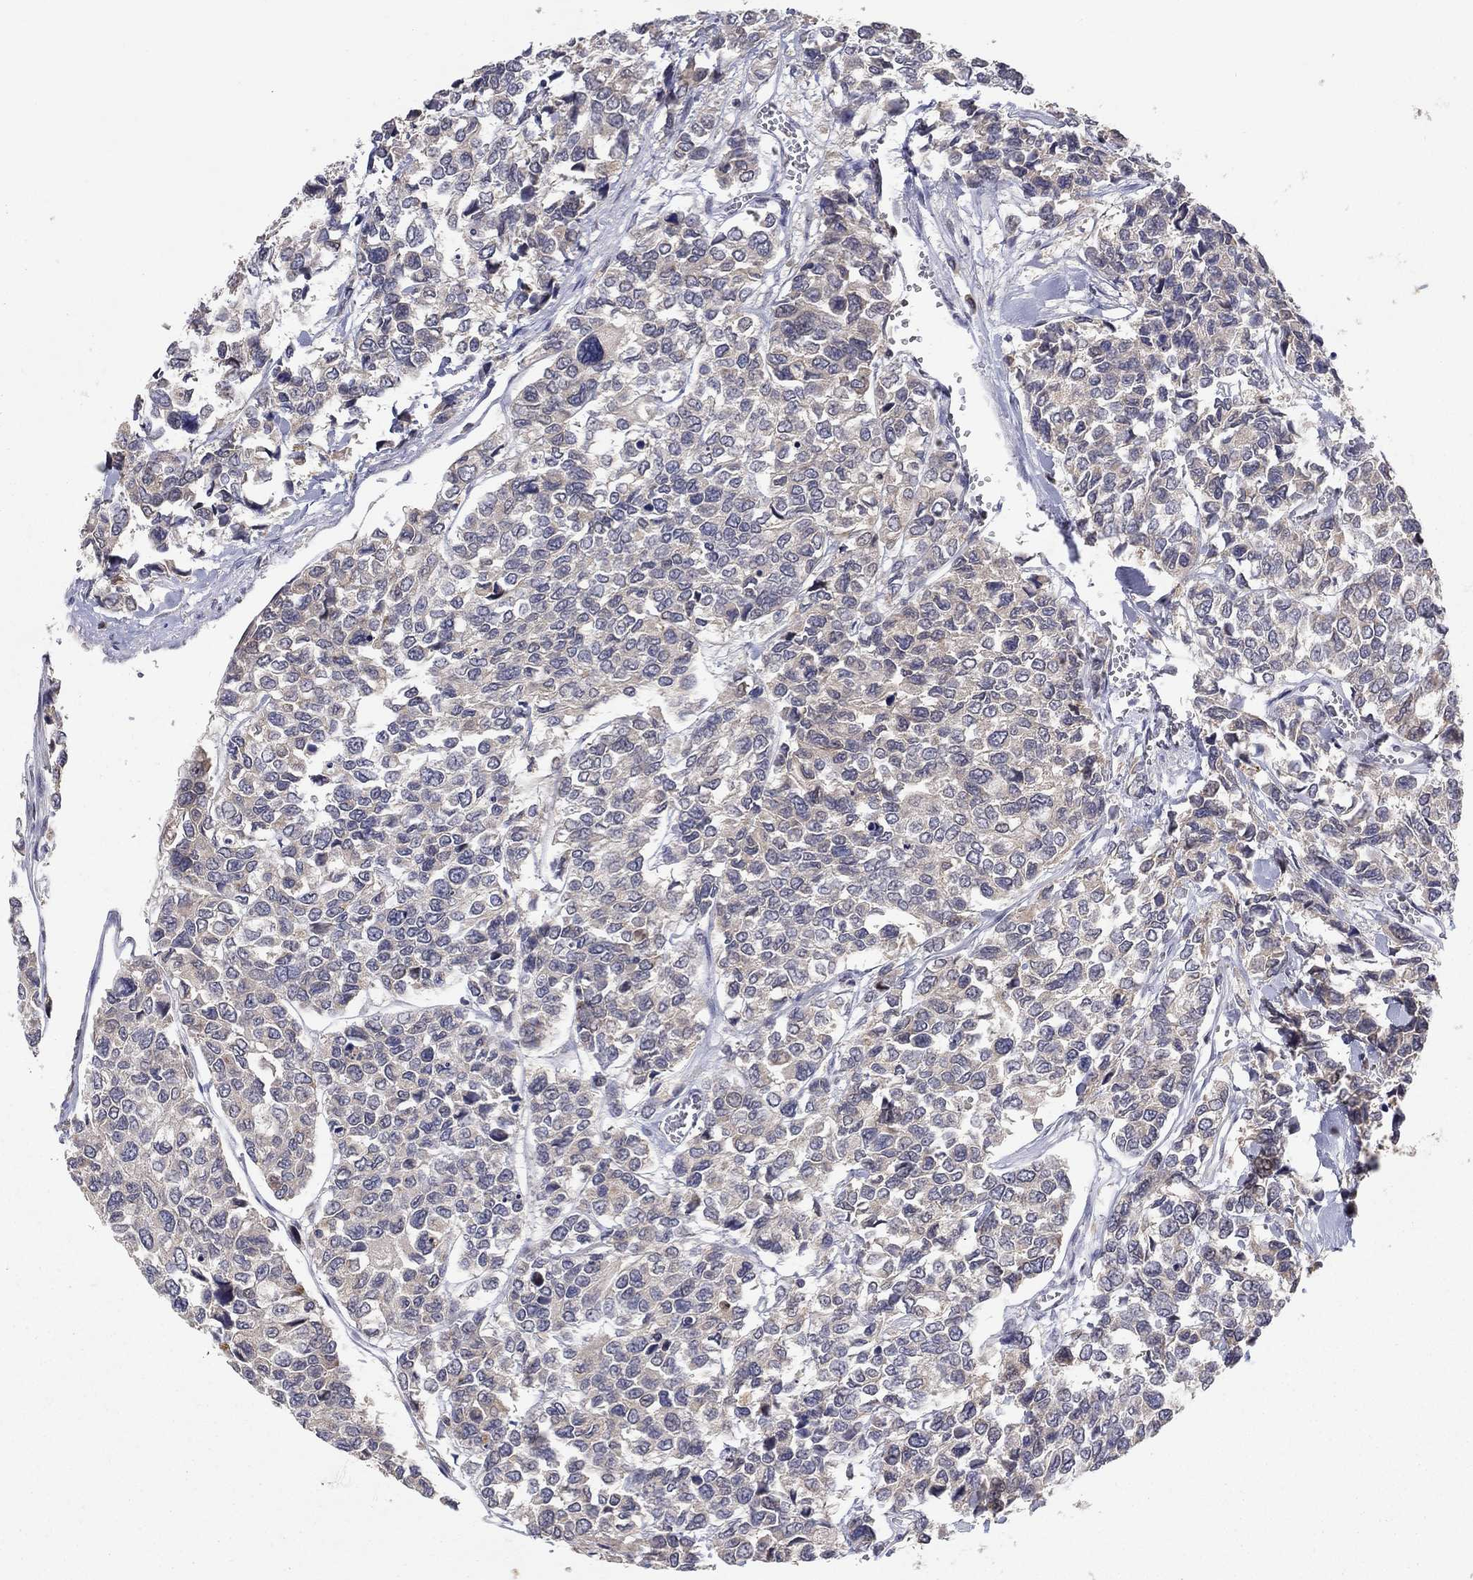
{"staining": {"intensity": "moderate", "quantity": "<25%", "location": "cytoplasmic/membranous"}, "tissue": "urothelial cancer", "cell_type": "Tumor cells", "image_type": "cancer", "snomed": [{"axis": "morphology", "description": "Urothelial carcinoma, High grade"}, {"axis": "topography", "description": "Urinary bladder"}], "caption": "DAB immunohistochemical staining of human urothelial cancer shows moderate cytoplasmic/membranous protein positivity in approximately <25% of tumor cells. The staining is performed using DAB (3,3'-diaminobenzidine) brown chromogen to label protein expression. The nuclei are counter-stained blue using hematoxylin.", "gene": "LPCAT4", "patient": {"sex": "male", "age": 77}}